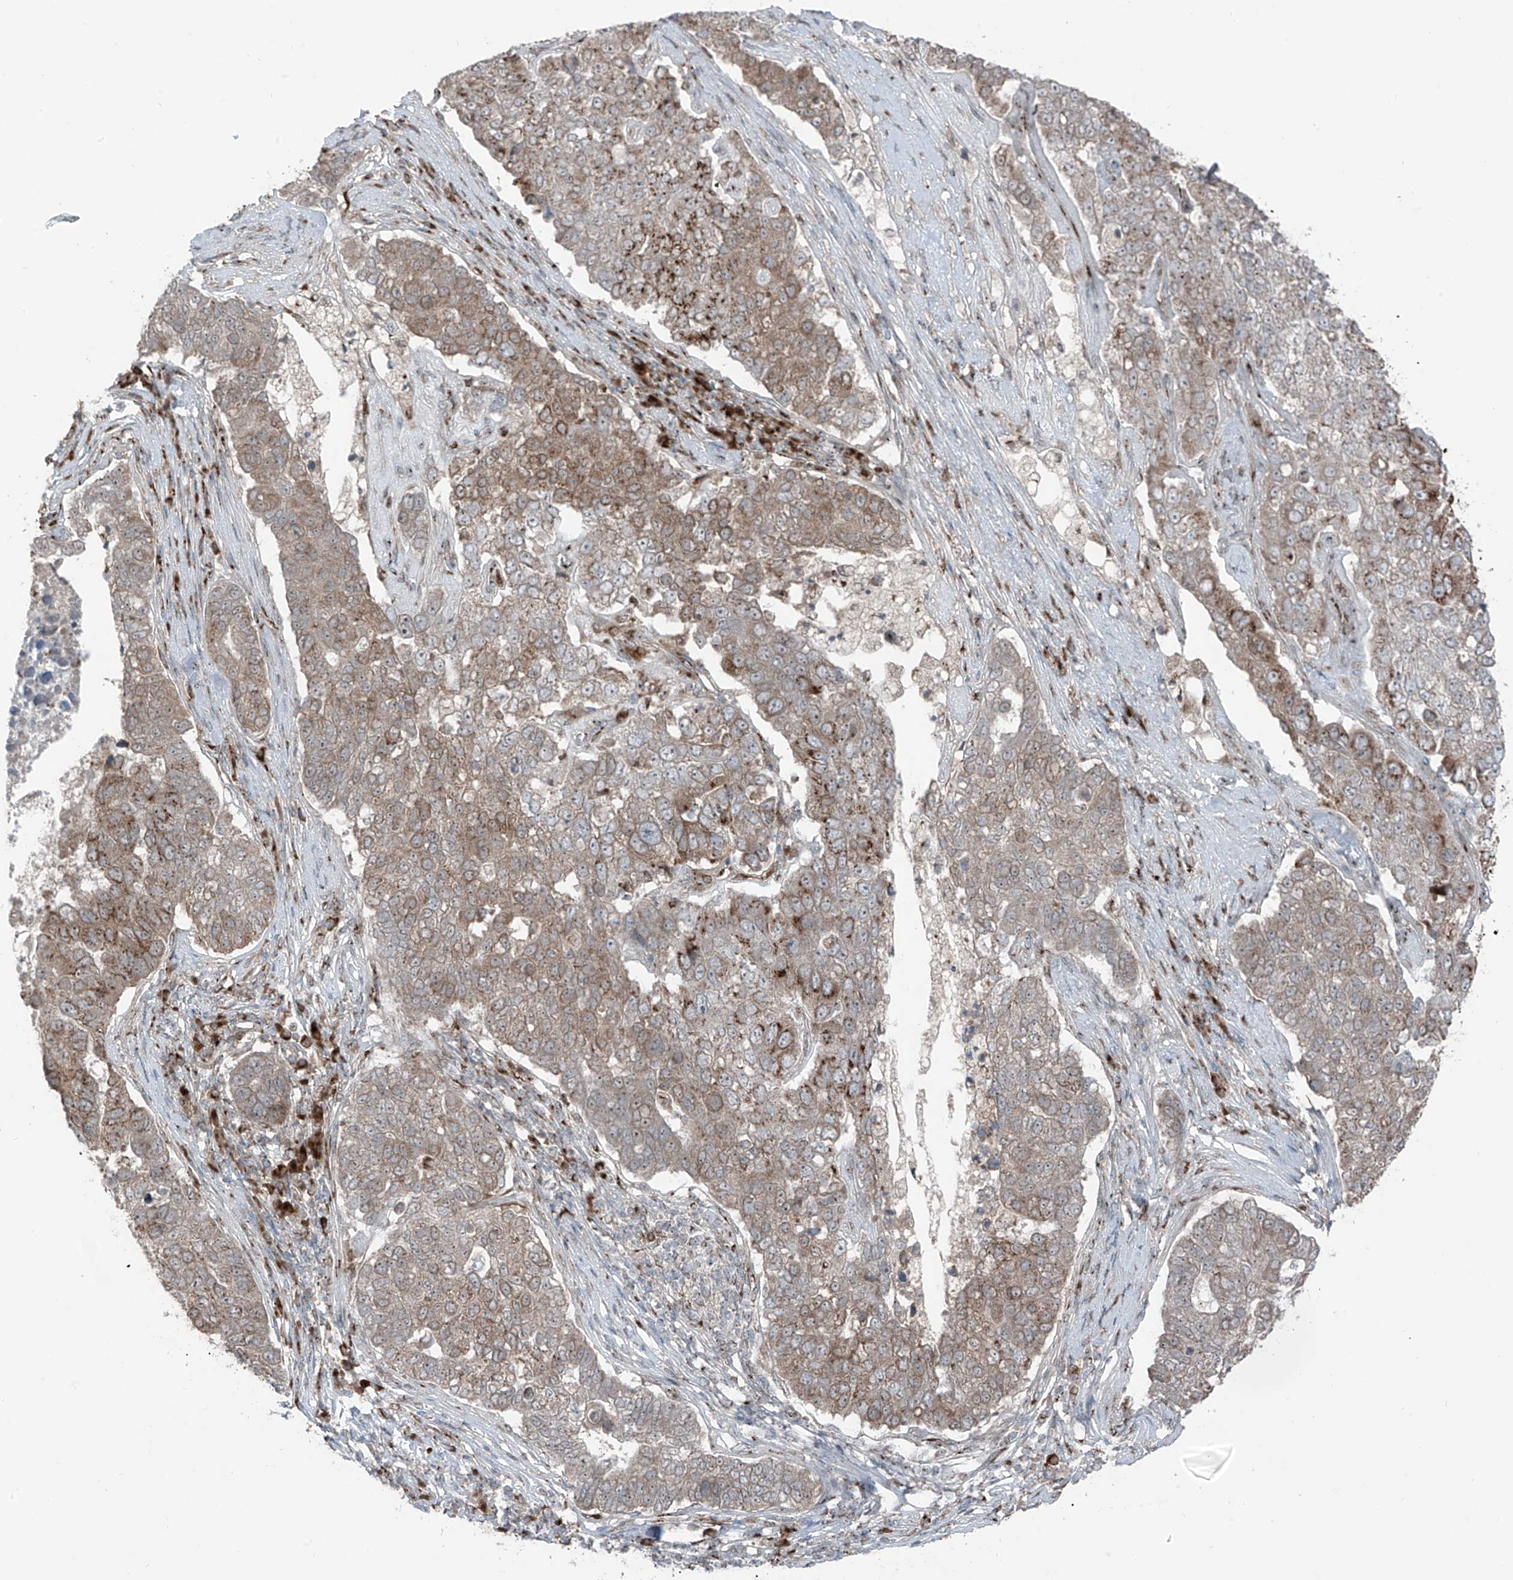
{"staining": {"intensity": "moderate", "quantity": ">75%", "location": "cytoplasmic/membranous"}, "tissue": "pancreatic cancer", "cell_type": "Tumor cells", "image_type": "cancer", "snomed": [{"axis": "morphology", "description": "Adenocarcinoma, NOS"}, {"axis": "topography", "description": "Pancreas"}], "caption": "Pancreatic cancer (adenocarcinoma) stained for a protein exhibits moderate cytoplasmic/membranous positivity in tumor cells.", "gene": "ERLEC1", "patient": {"sex": "female", "age": 61}}